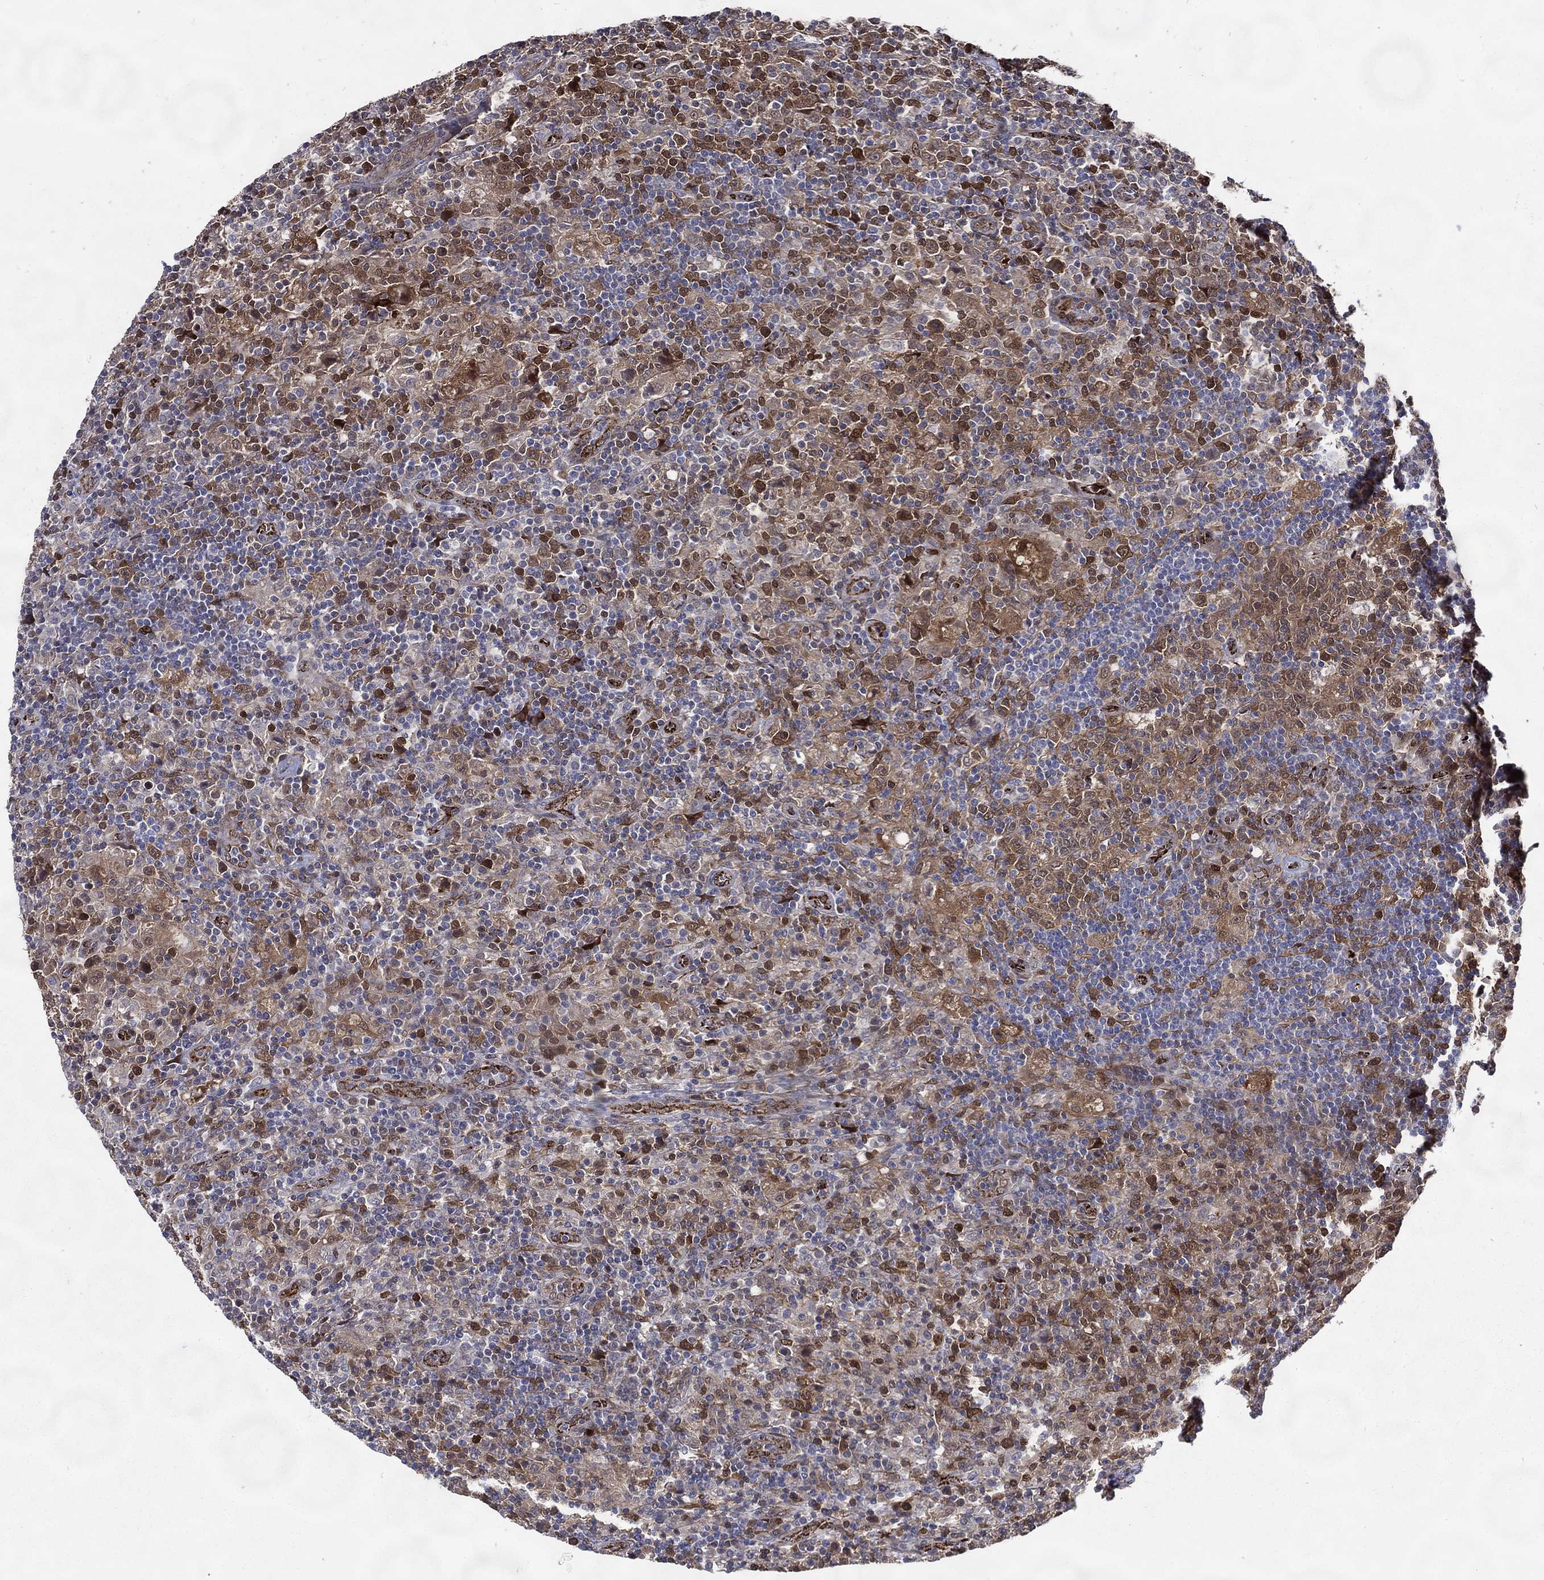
{"staining": {"intensity": "moderate", "quantity": "25%-75%", "location": "nuclear"}, "tissue": "lymphoma", "cell_type": "Tumor cells", "image_type": "cancer", "snomed": [{"axis": "morphology", "description": "Hodgkin's disease, NOS"}, {"axis": "topography", "description": "Lymph node"}], "caption": "Lymphoma stained for a protein (brown) reveals moderate nuclear positive staining in approximately 25%-75% of tumor cells.", "gene": "ARHGAP11A", "patient": {"sex": "male", "age": 70}}